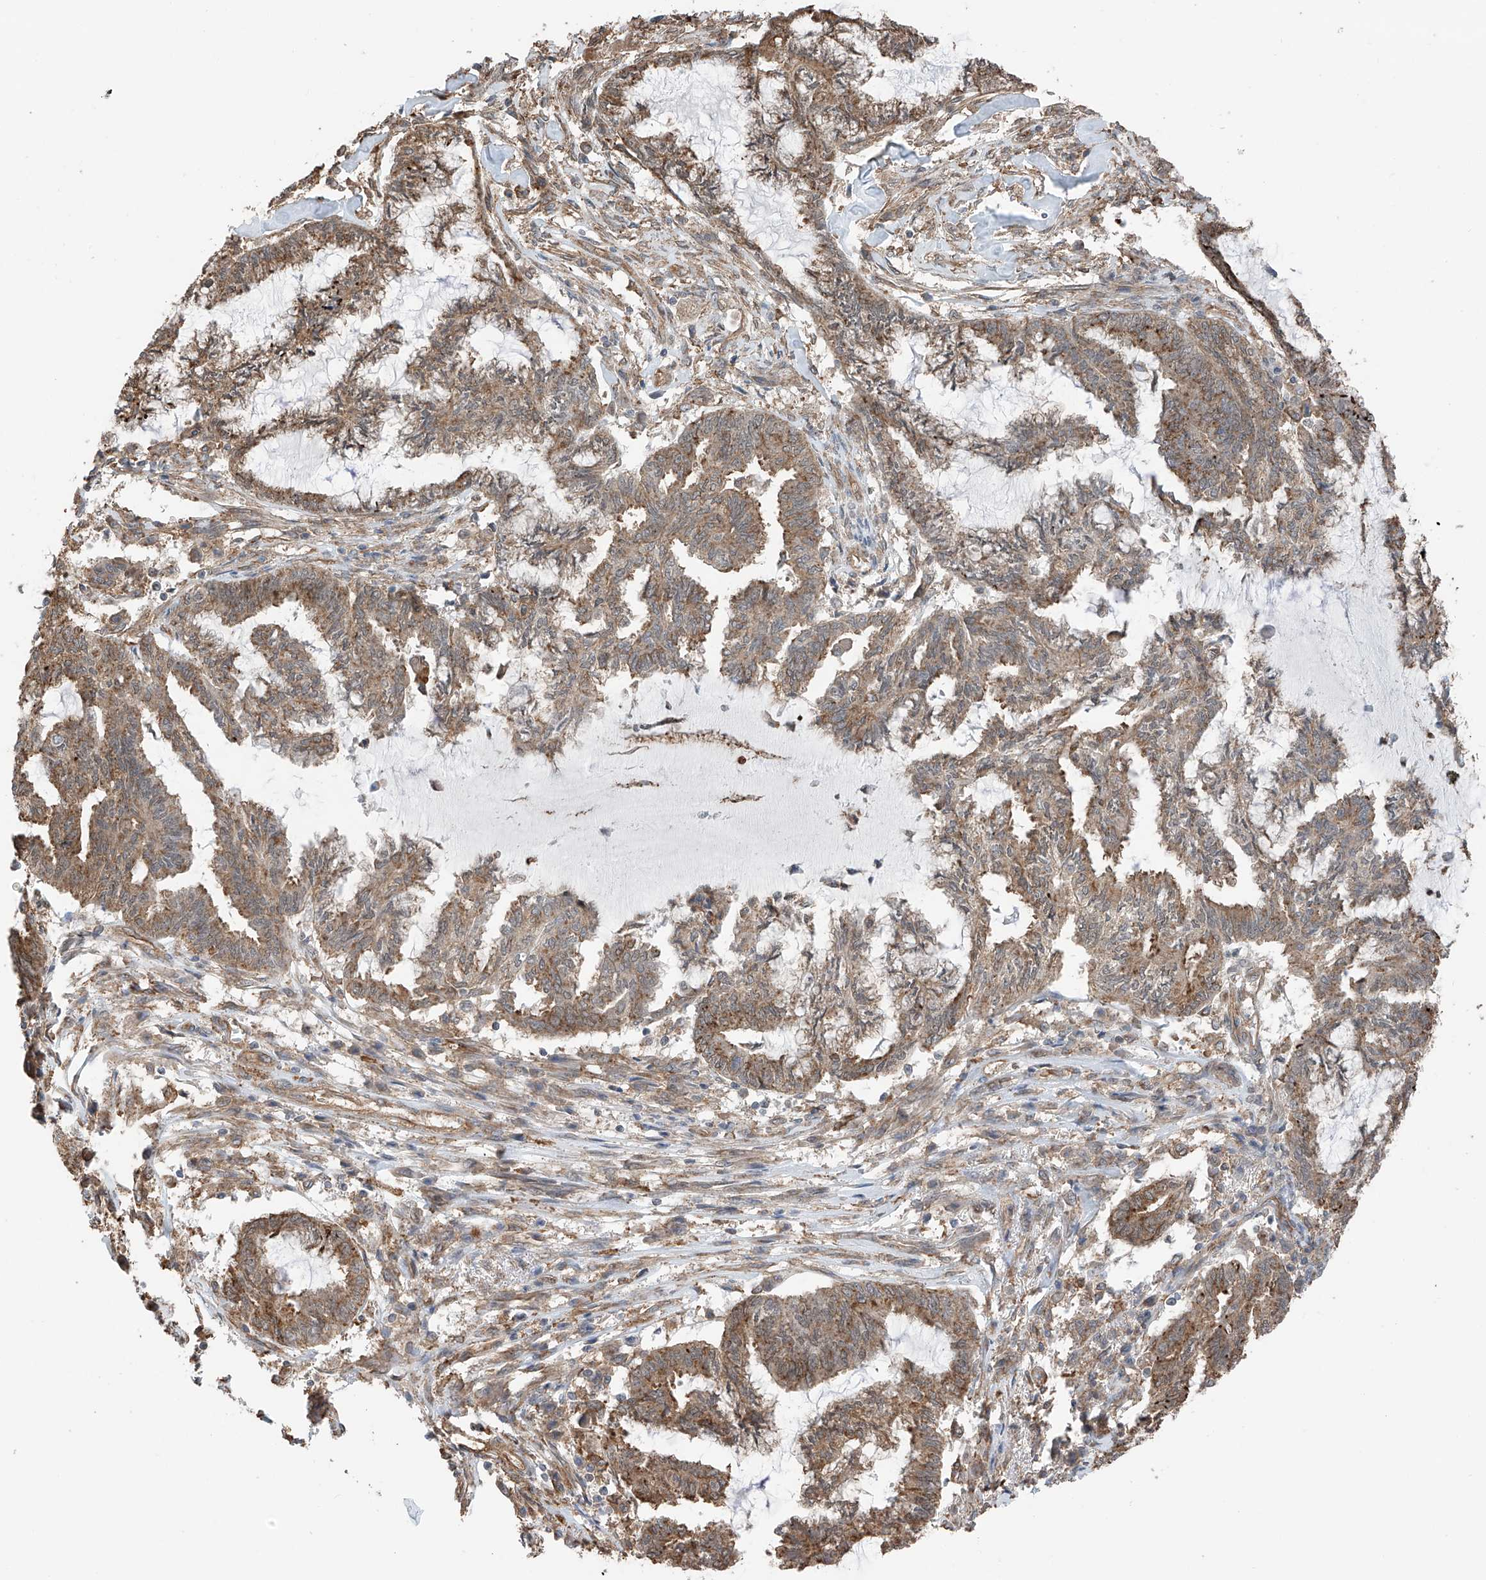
{"staining": {"intensity": "moderate", "quantity": ">75%", "location": "cytoplasmic/membranous"}, "tissue": "endometrial cancer", "cell_type": "Tumor cells", "image_type": "cancer", "snomed": [{"axis": "morphology", "description": "Adenocarcinoma, NOS"}, {"axis": "topography", "description": "Endometrium"}], "caption": "High-power microscopy captured an IHC image of endometrial adenocarcinoma, revealing moderate cytoplasmic/membranous positivity in about >75% of tumor cells.", "gene": "ZNF189", "patient": {"sex": "female", "age": 86}}